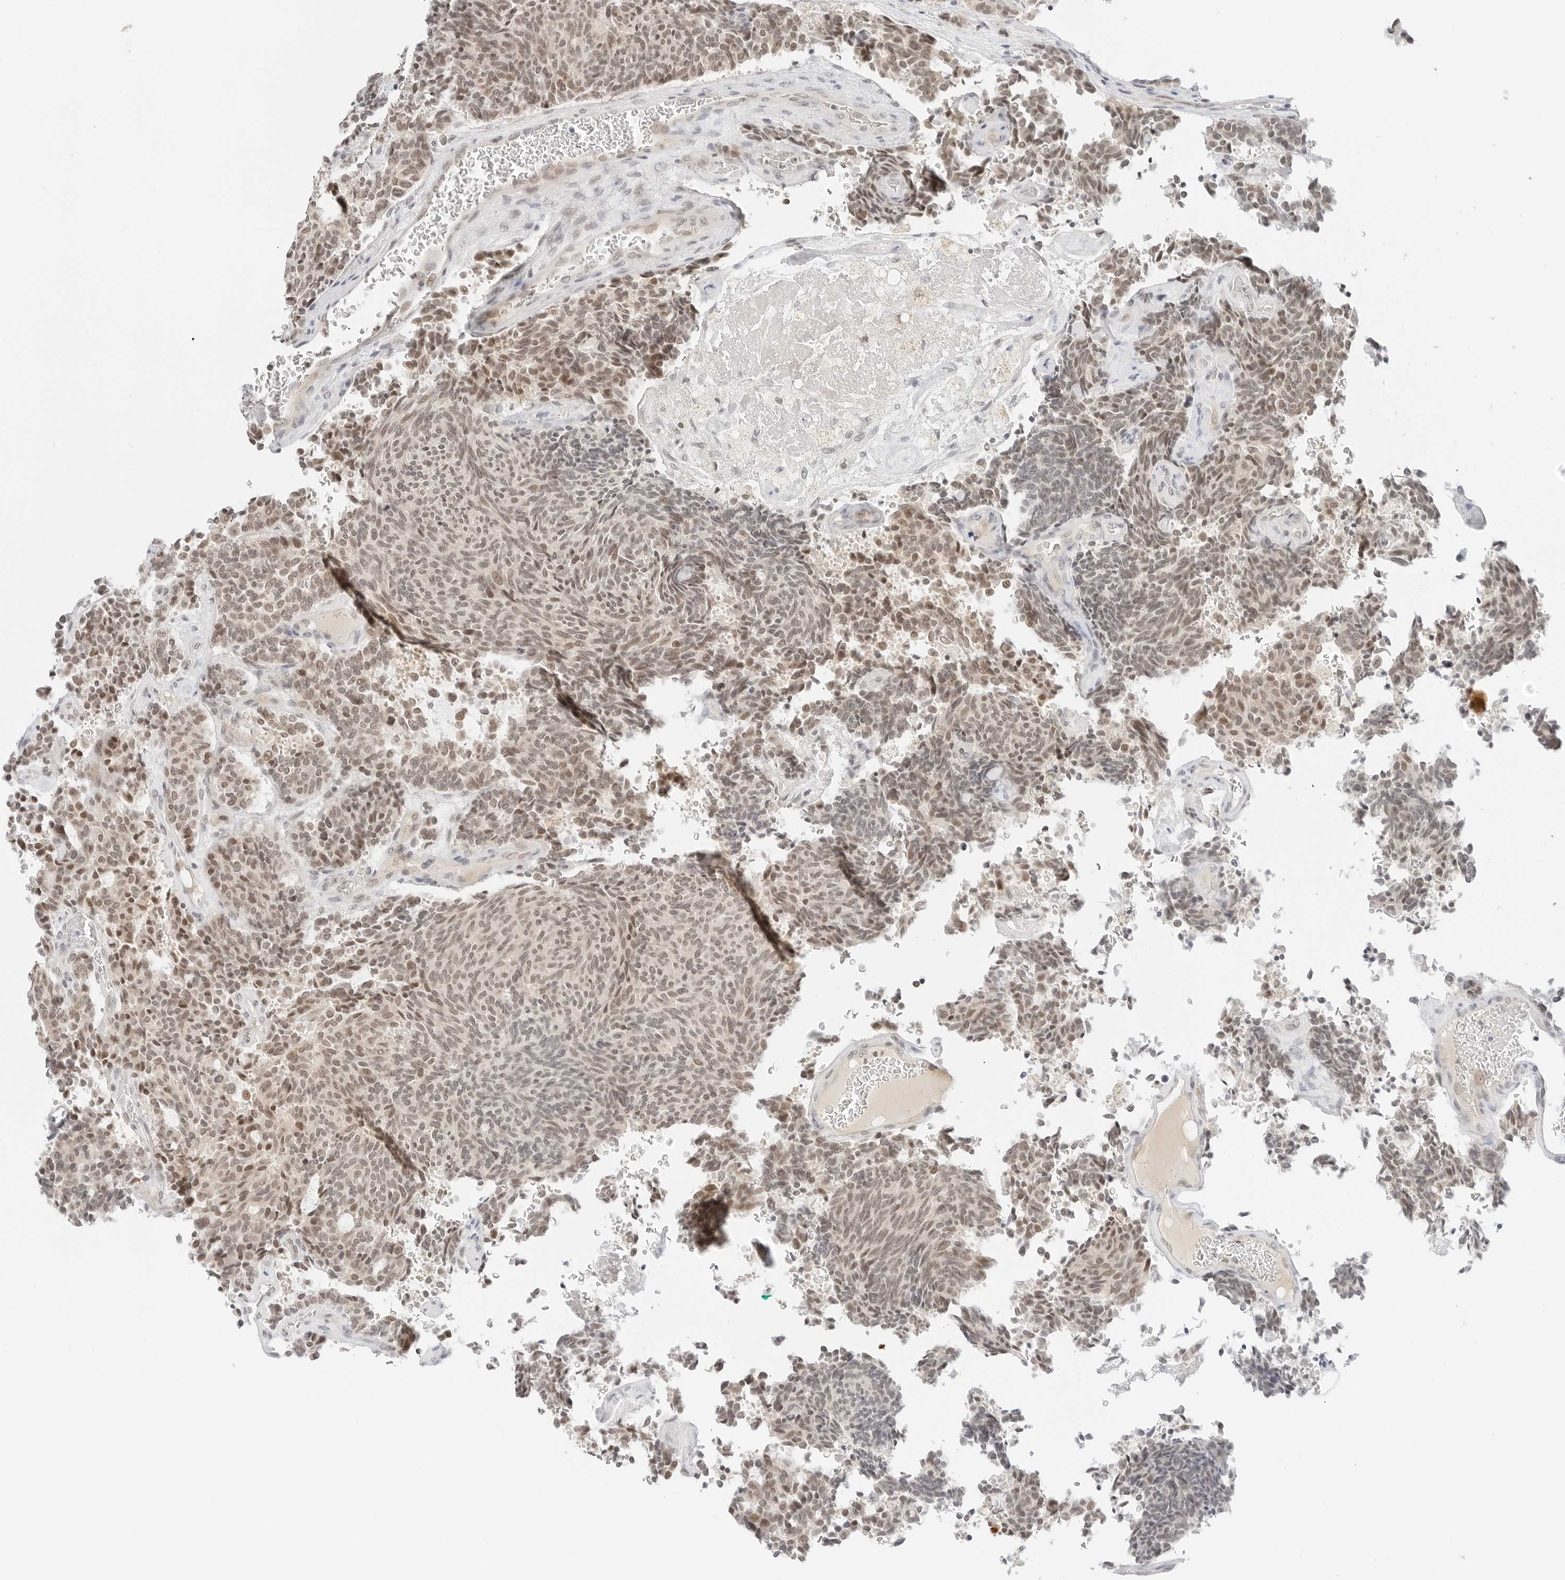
{"staining": {"intensity": "moderate", "quantity": "25%-75%", "location": "nuclear"}, "tissue": "carcinoid", "cell_type": "Tumor cells", "image_type": "cancer", "snomed": [{"axis": "morphology", "description": "Carcinoid, malignant, NOS"}, {"axis": "topography", "description": "Pancreas"}], "caption": "This photomicrograph shows immunohistochemistry (IHC) staining of human carcinoid (malignant), with medium moderate nuclear expression in about 25%-75% of tumor cells.", "gene": "NEO1", "patient": {"sex": "female", "age": 54}}